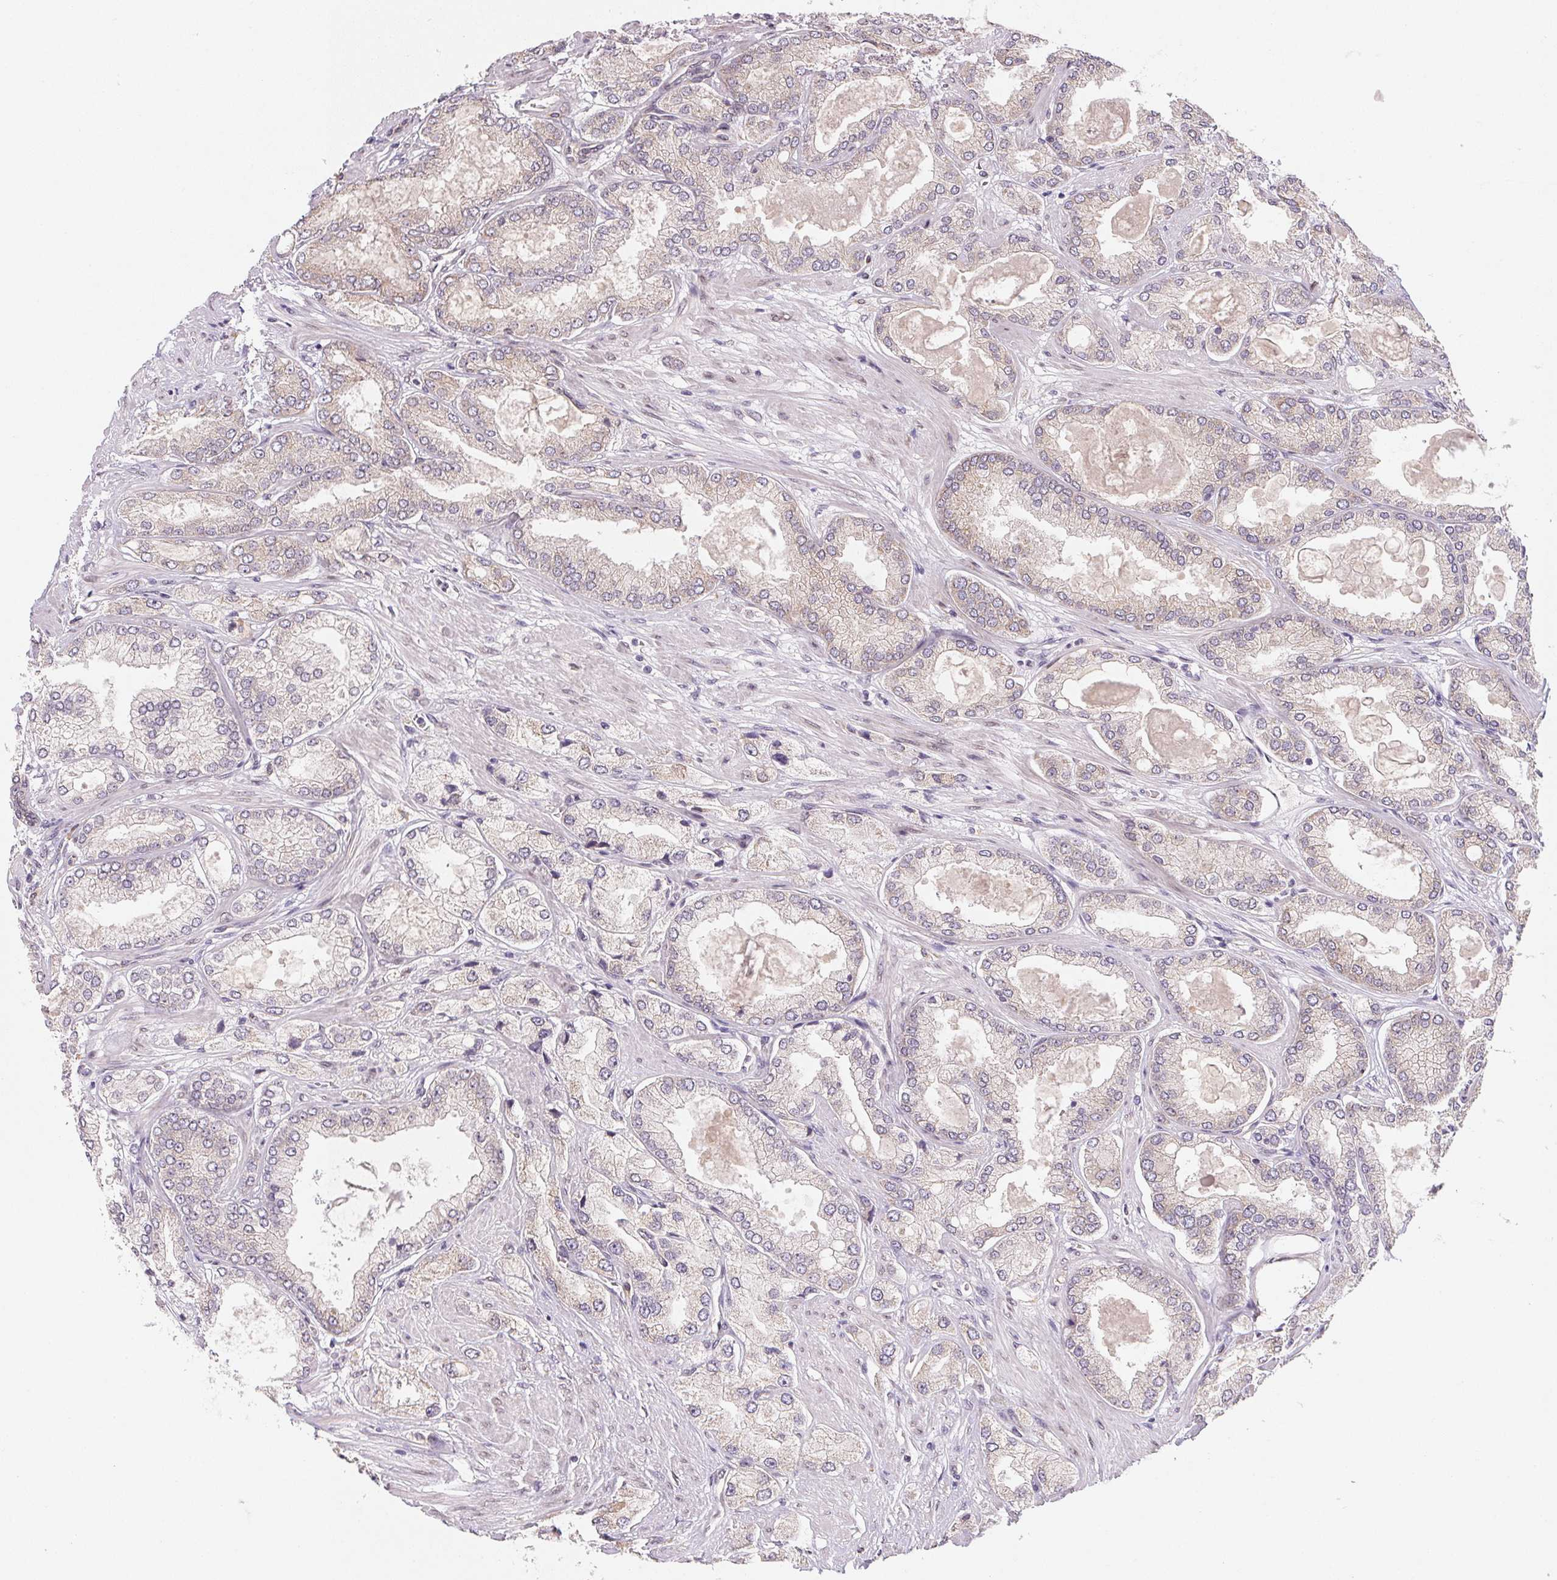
{"staining": {"intensity": "negative", "quantity": "none", "location": "none"}, "tissue": "prostate cancer", "cell_type": "Tumor cells", "image_type": "cancer", "snomed": [{"axis": "morphology", "description": "Adenocarcinoma, High grade"}, {"axis": "topography", "description": "Prostate"}], "caption": "This is a photomicrograph of IHC staining of prostate cancer, which shows no staining in tumor cells.", "gene": "EI24", "patient": {"sex": "male", "age": 68}}